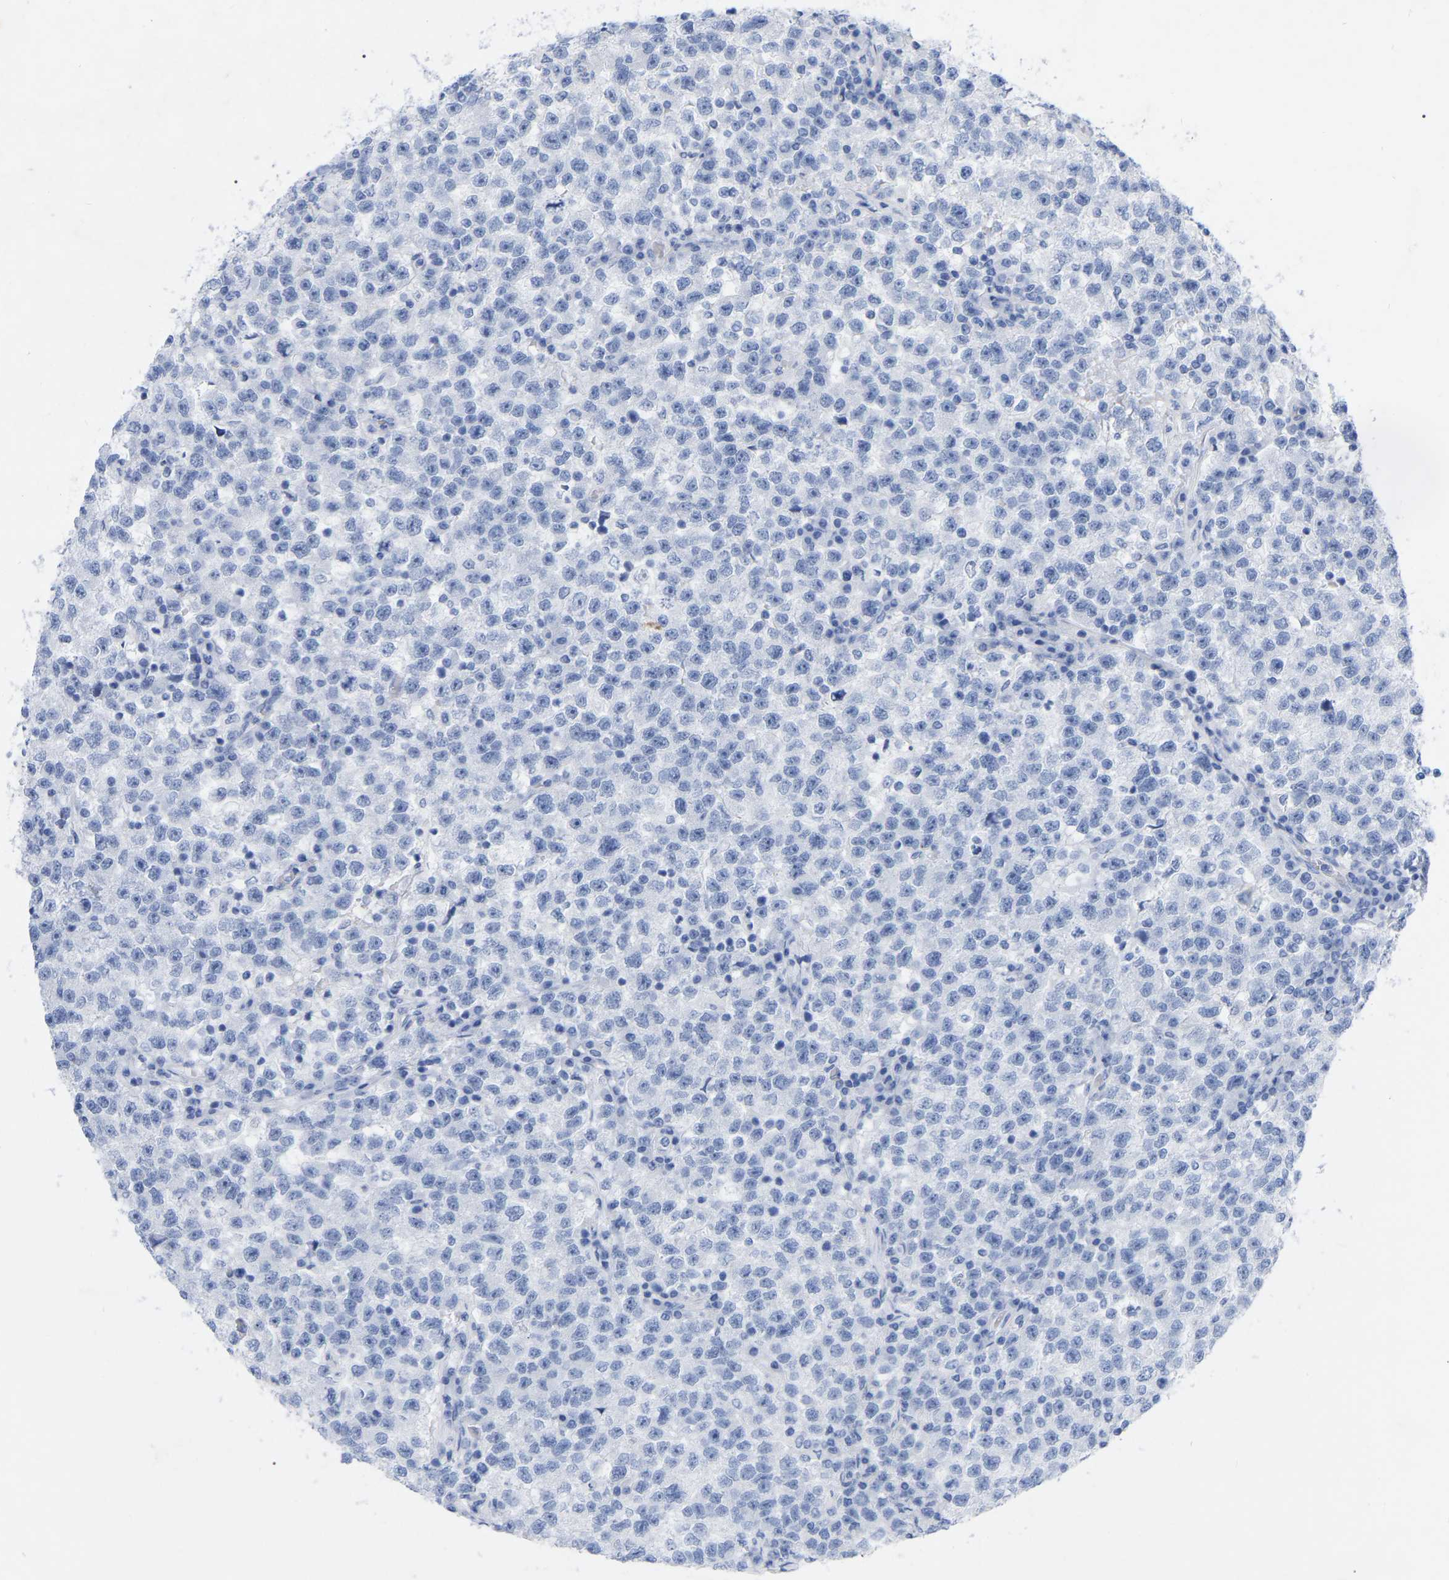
{"staining": {"intensity": "negative", "quantity": "none", "location": "none"}, "tissue": "testis cancer", "cell_type": "Tumor cells", "image_type": "cancer", "snomed": [{"axis": "morphology", "description": "Seminoma, NOS"}, {"axis": "topography", "description": "Testis"}], "caption": "Tumor cells are negative for protein expression in human testis cancer.", "gene": "ZNF629", "patient": {"sex": "male", "age": 22}}